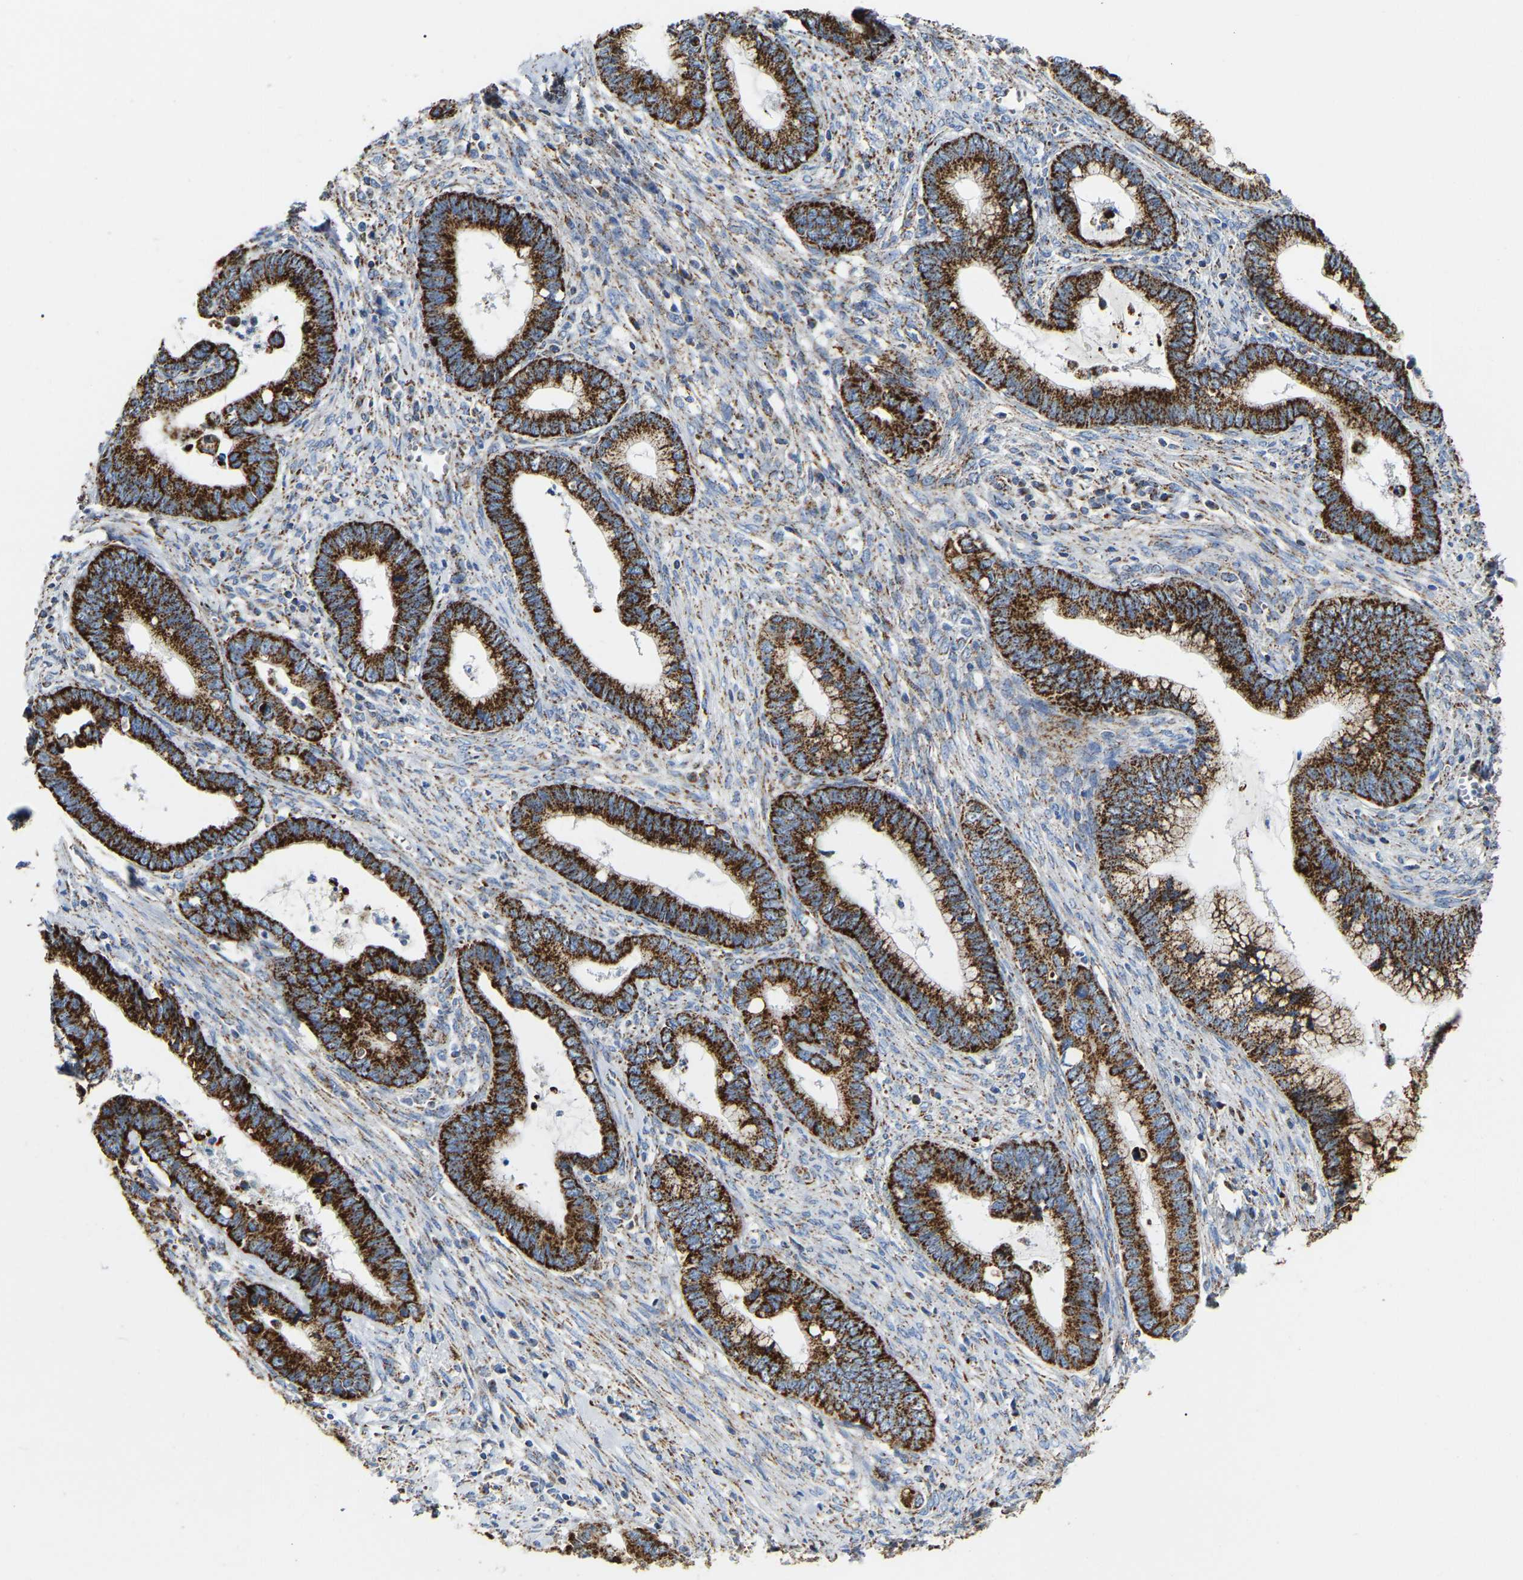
{"staining": {"intensity": "strong", "quantity": ">75%", "location": "cytoplasmic/membranous"}, "tissue": "cervical cancer", "cell_type": "Tumor cells", "image_type": "cancer", "snomed": [{"axis": "morphology", "description": "Adenocarcinoma, NOS"}, {"axis": "topography", "description": "Cervix"}], "caption": "Cervical adenocarcinoma tissue demonstrates strong cytoplasmic/membranous staining in about >75% of tumor cells, visualized by immunohistochemistry. Nuclei are stained in blue.", "gene": "HIBADH", "patient": {"sex": "female", "age": 44}}